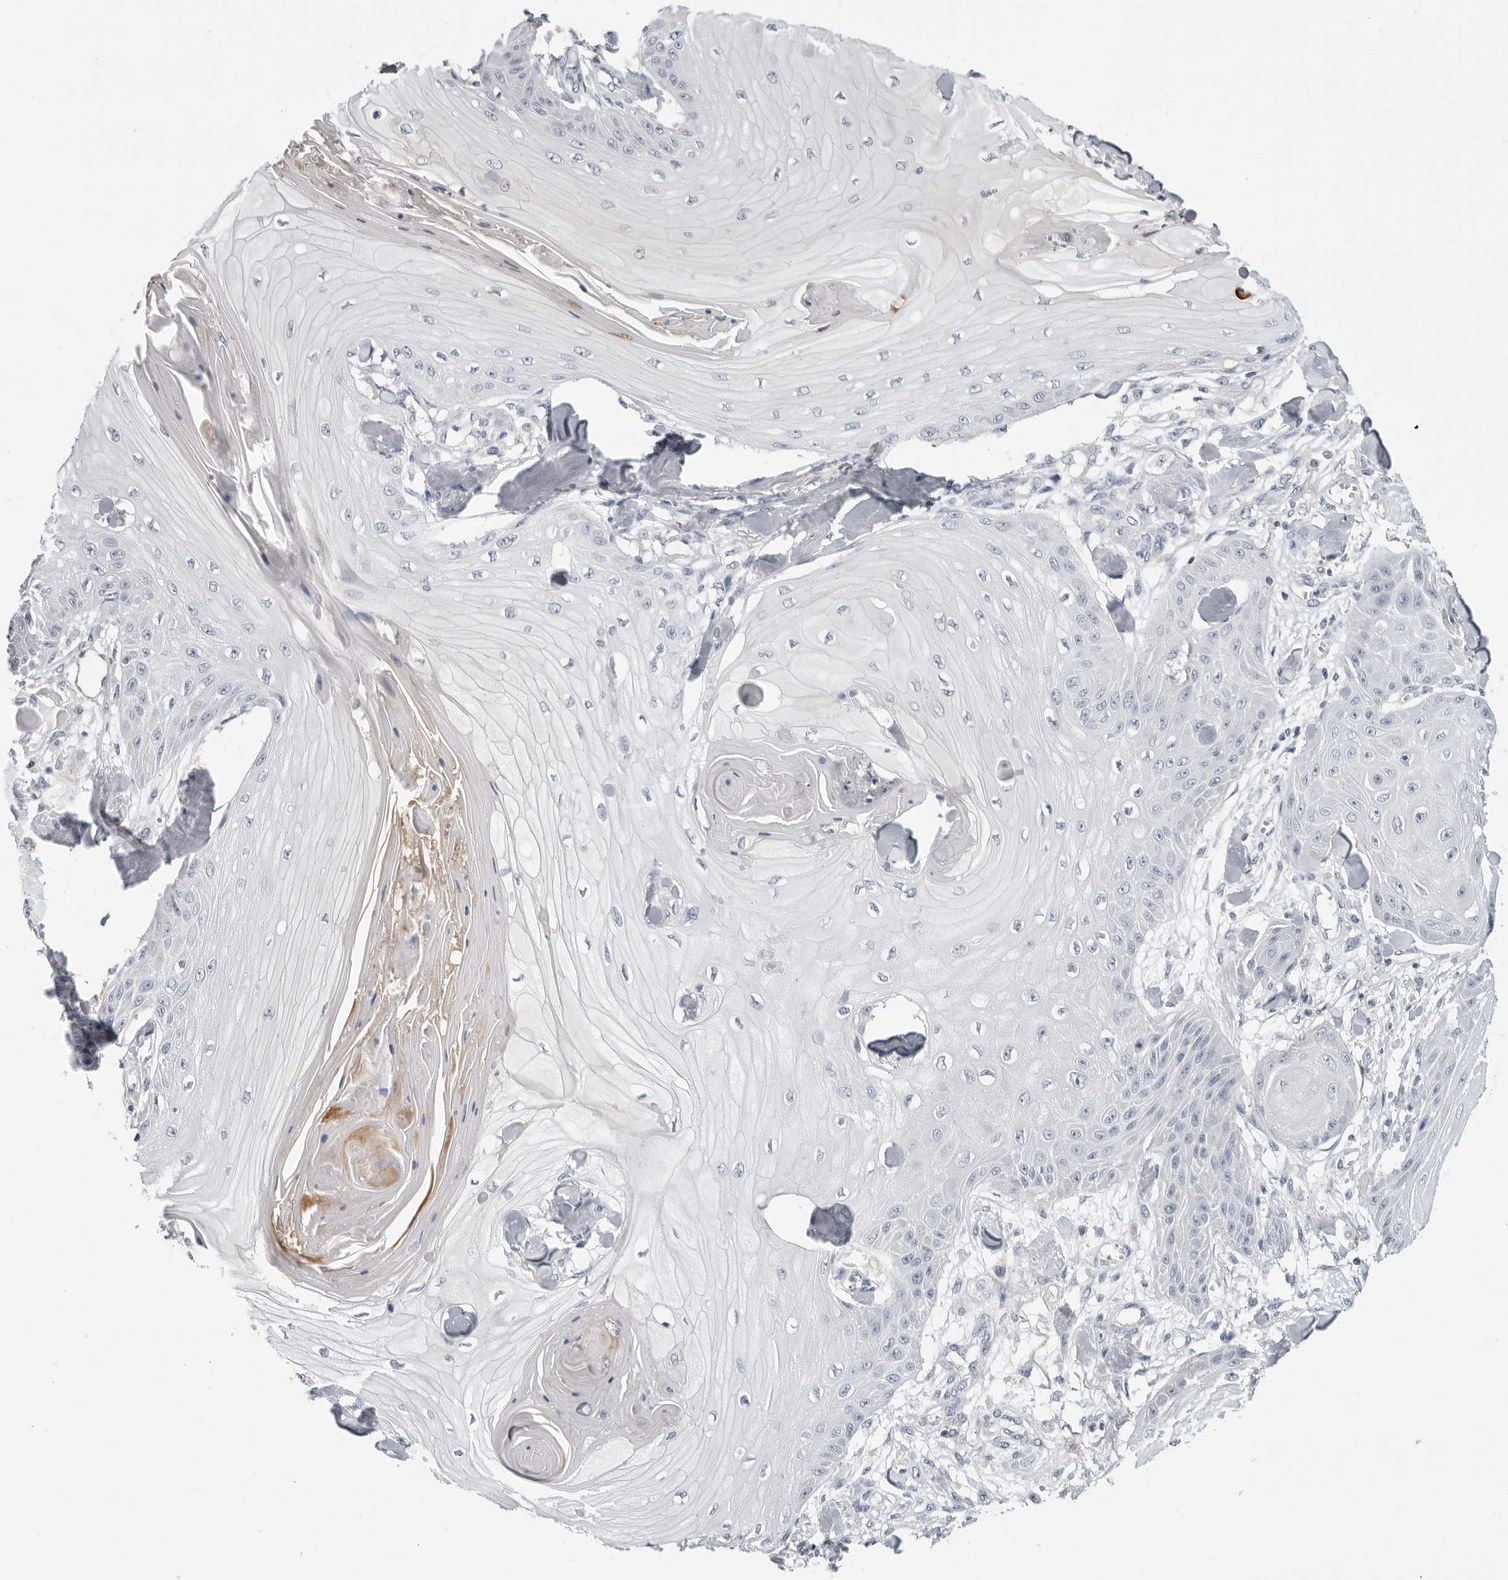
{"staining": {"intensity": "negative", "quantity": "none", "location": "none"}, "tissue": "skin cancer", "cell_type": "Tumor cells", "image_type": "cancer", "snomed": [{"axis": "morphology", "description": "Squamous cell carcinoma, NOS"}, {"axis": "topography", "description": "Skin"}], "caption": "Immunohistochemistry (IHC) image of neoplastic tissue: human squamous cell carcinoma (skin) stained with DAB exhibits no significant protein expression in tumor cells.", "gene": "ZNF502", "patient": {"sex": "male", "age": 74}}